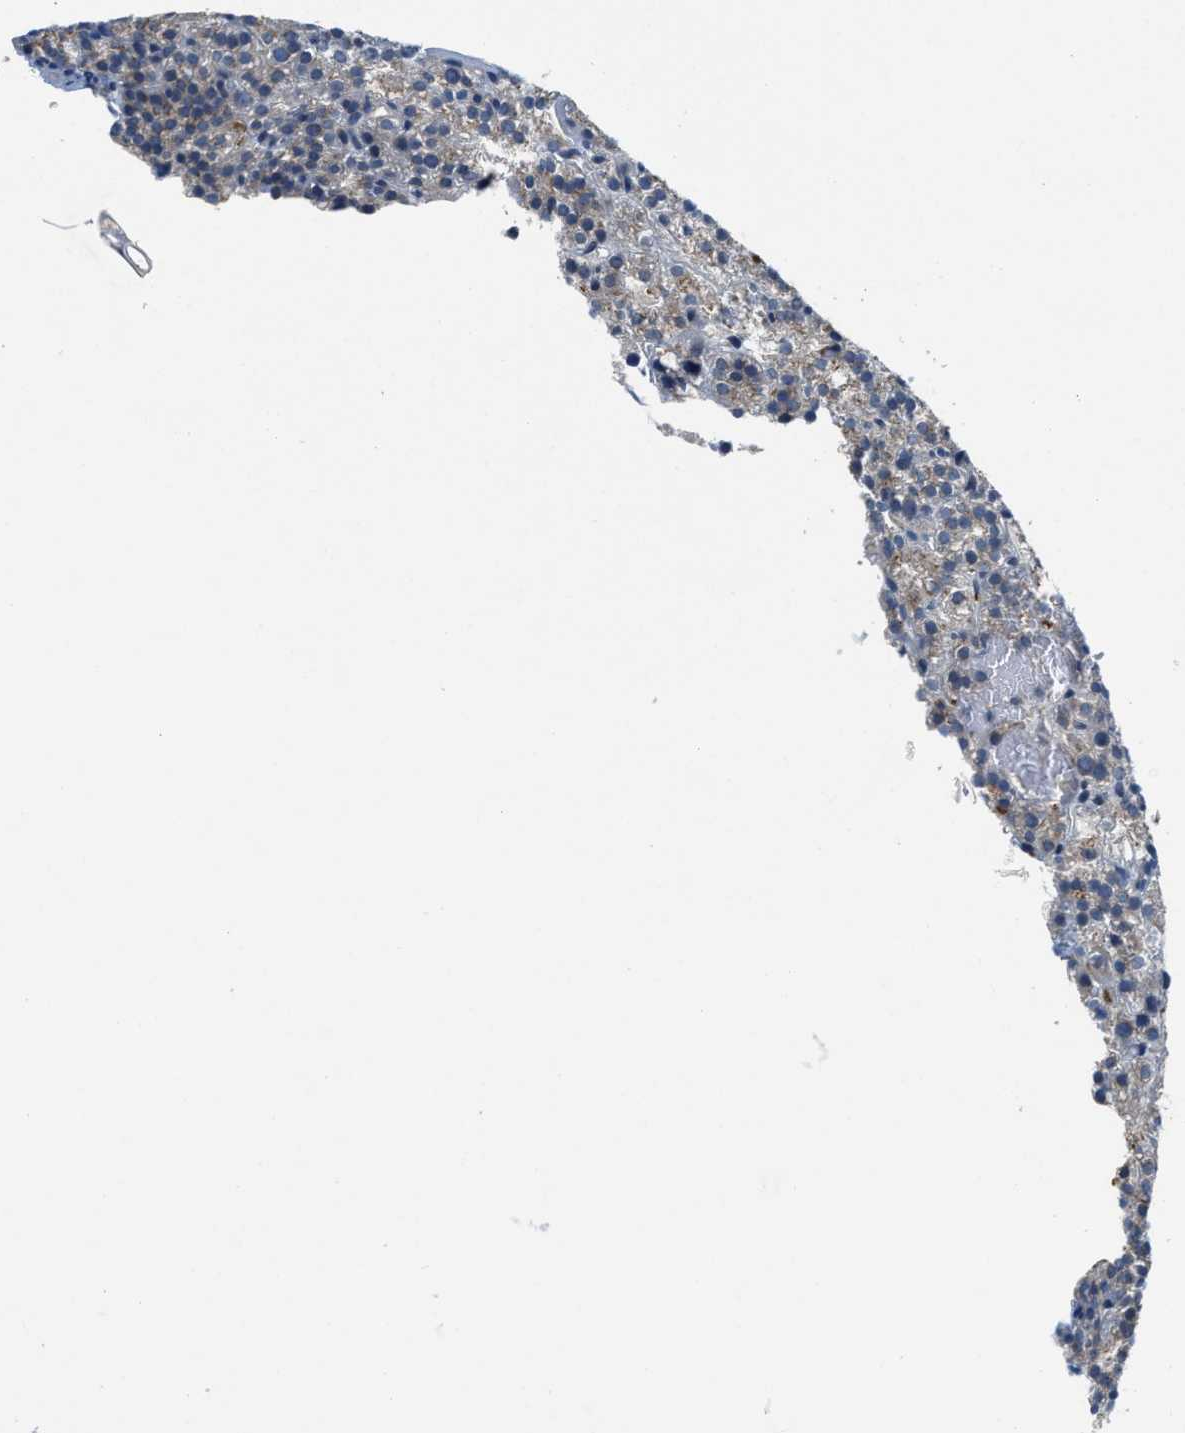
{"staining": {"intensity": "weak", "quantity": "<25%", "location": "cytoplasmic/membranous"}, "tissue": "parathyroid gland", "cell_type": "Glandular cells", "image_type": "normal", "snomed": [{"axis": "morphology", "description": "Normal tissue, NOS"}, {"axis": "morphology", "description": "Adenoma, NOS"}, {"axis": "topography", "description": "Parathyroid gland"}], "caption": "DAB immunohistochemical staining of normal parathyroid gland displays no significant staining in glandular cells.", "gene": "KLHDC10", "patient": {"sex": "female", "age": 74}}